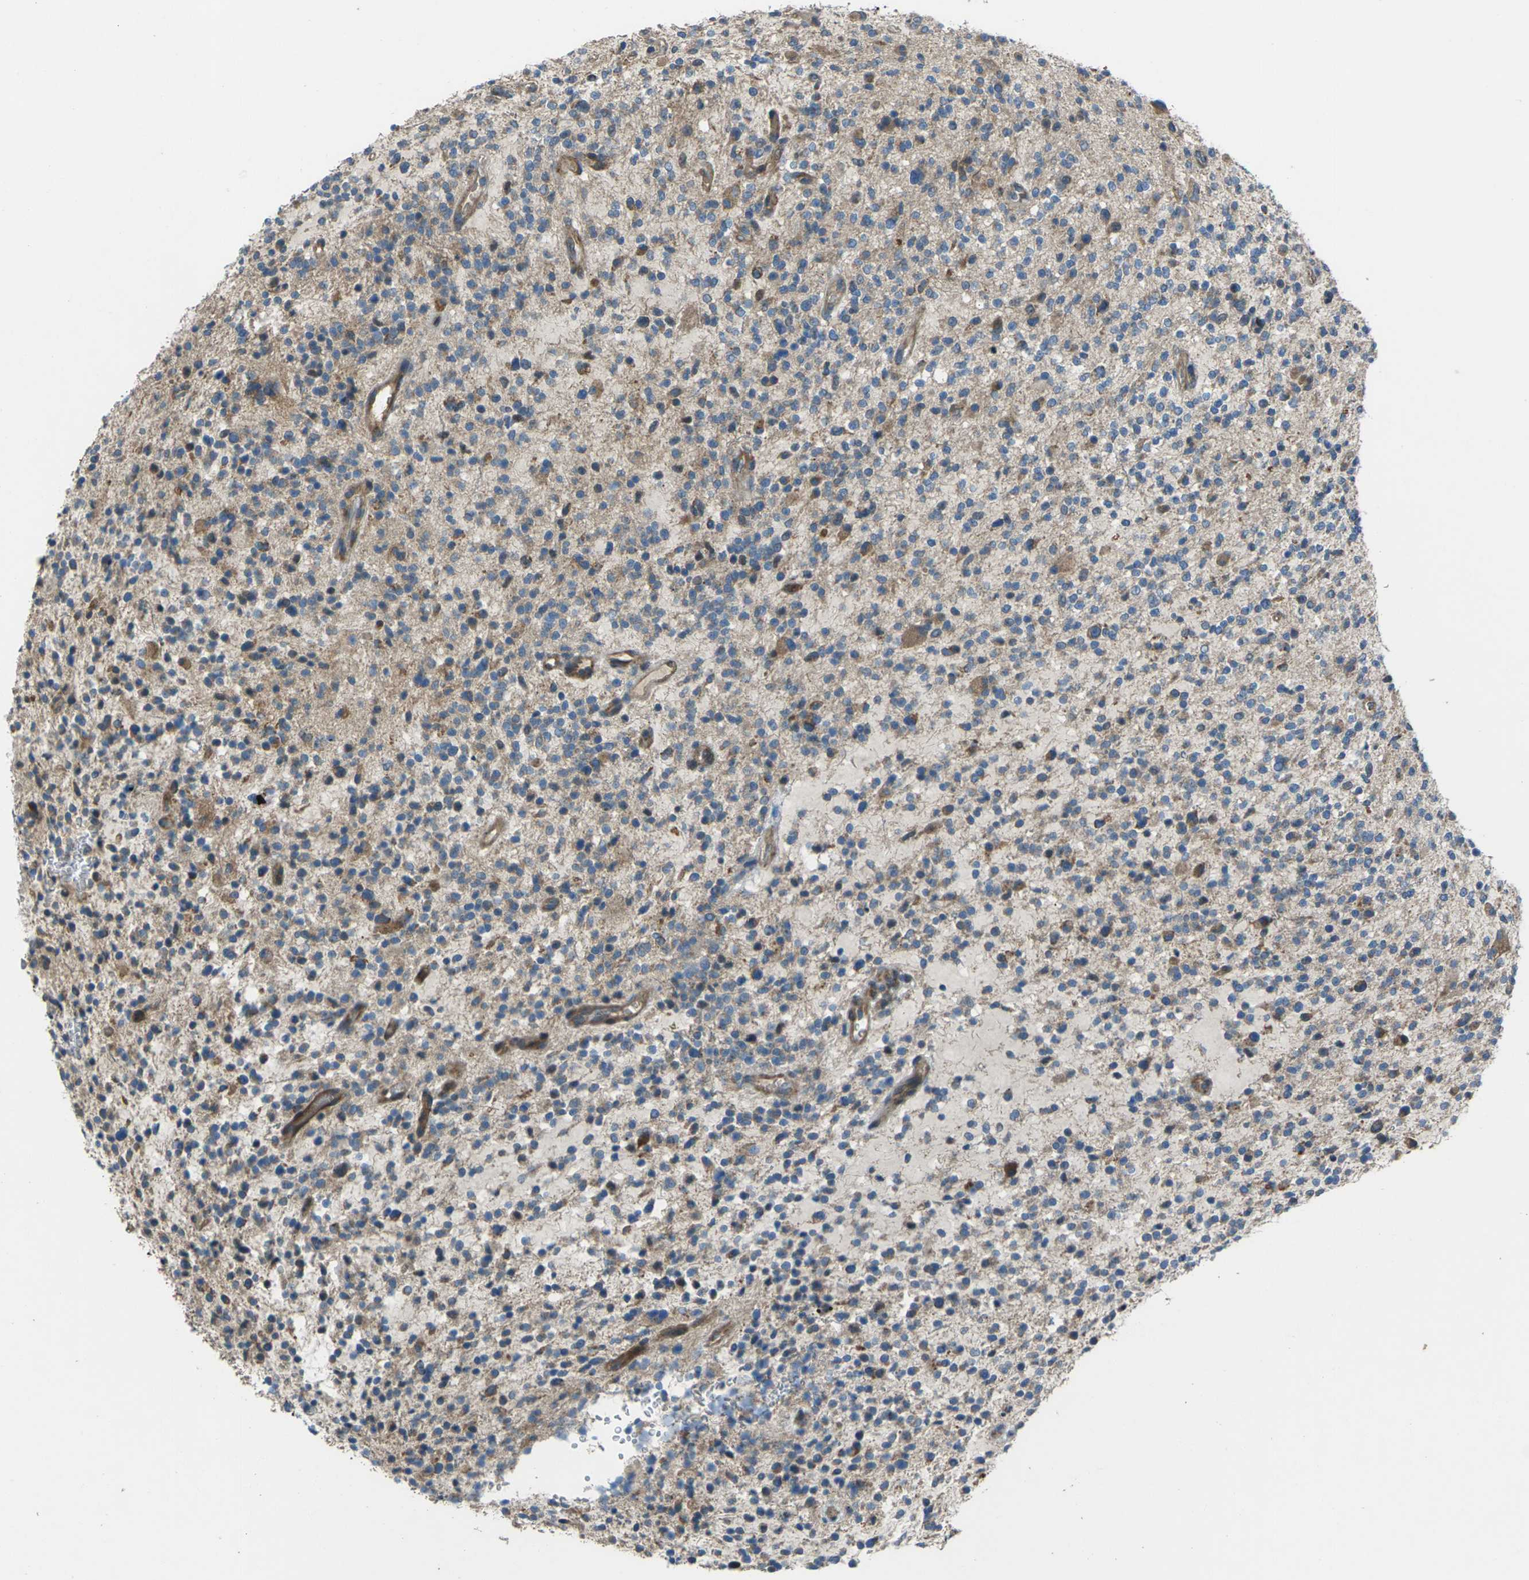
{"staining": {"intensity": "moderate", "quantity": "25%-75%", "location": "cytoplasmic/membranous"}, "tissue": "glioma", "cell_type": "Tumor cells", "image_type": "cancer", "snomed": [{"axis": "morphology", "description": "Glioma, malignant, High grade"}, {"axis": "topography", "description": "Brain"}], "caption": "Glioma stained with DAB (3,3'-diaminobenzidine) immunohistochemistry exhibits medium levels of moderate cytoplasmic/membranous expression in about 25%-75% of tumor cells.", "gene": "EDNRA", "patient": {"sex": "male", "age": 48}}